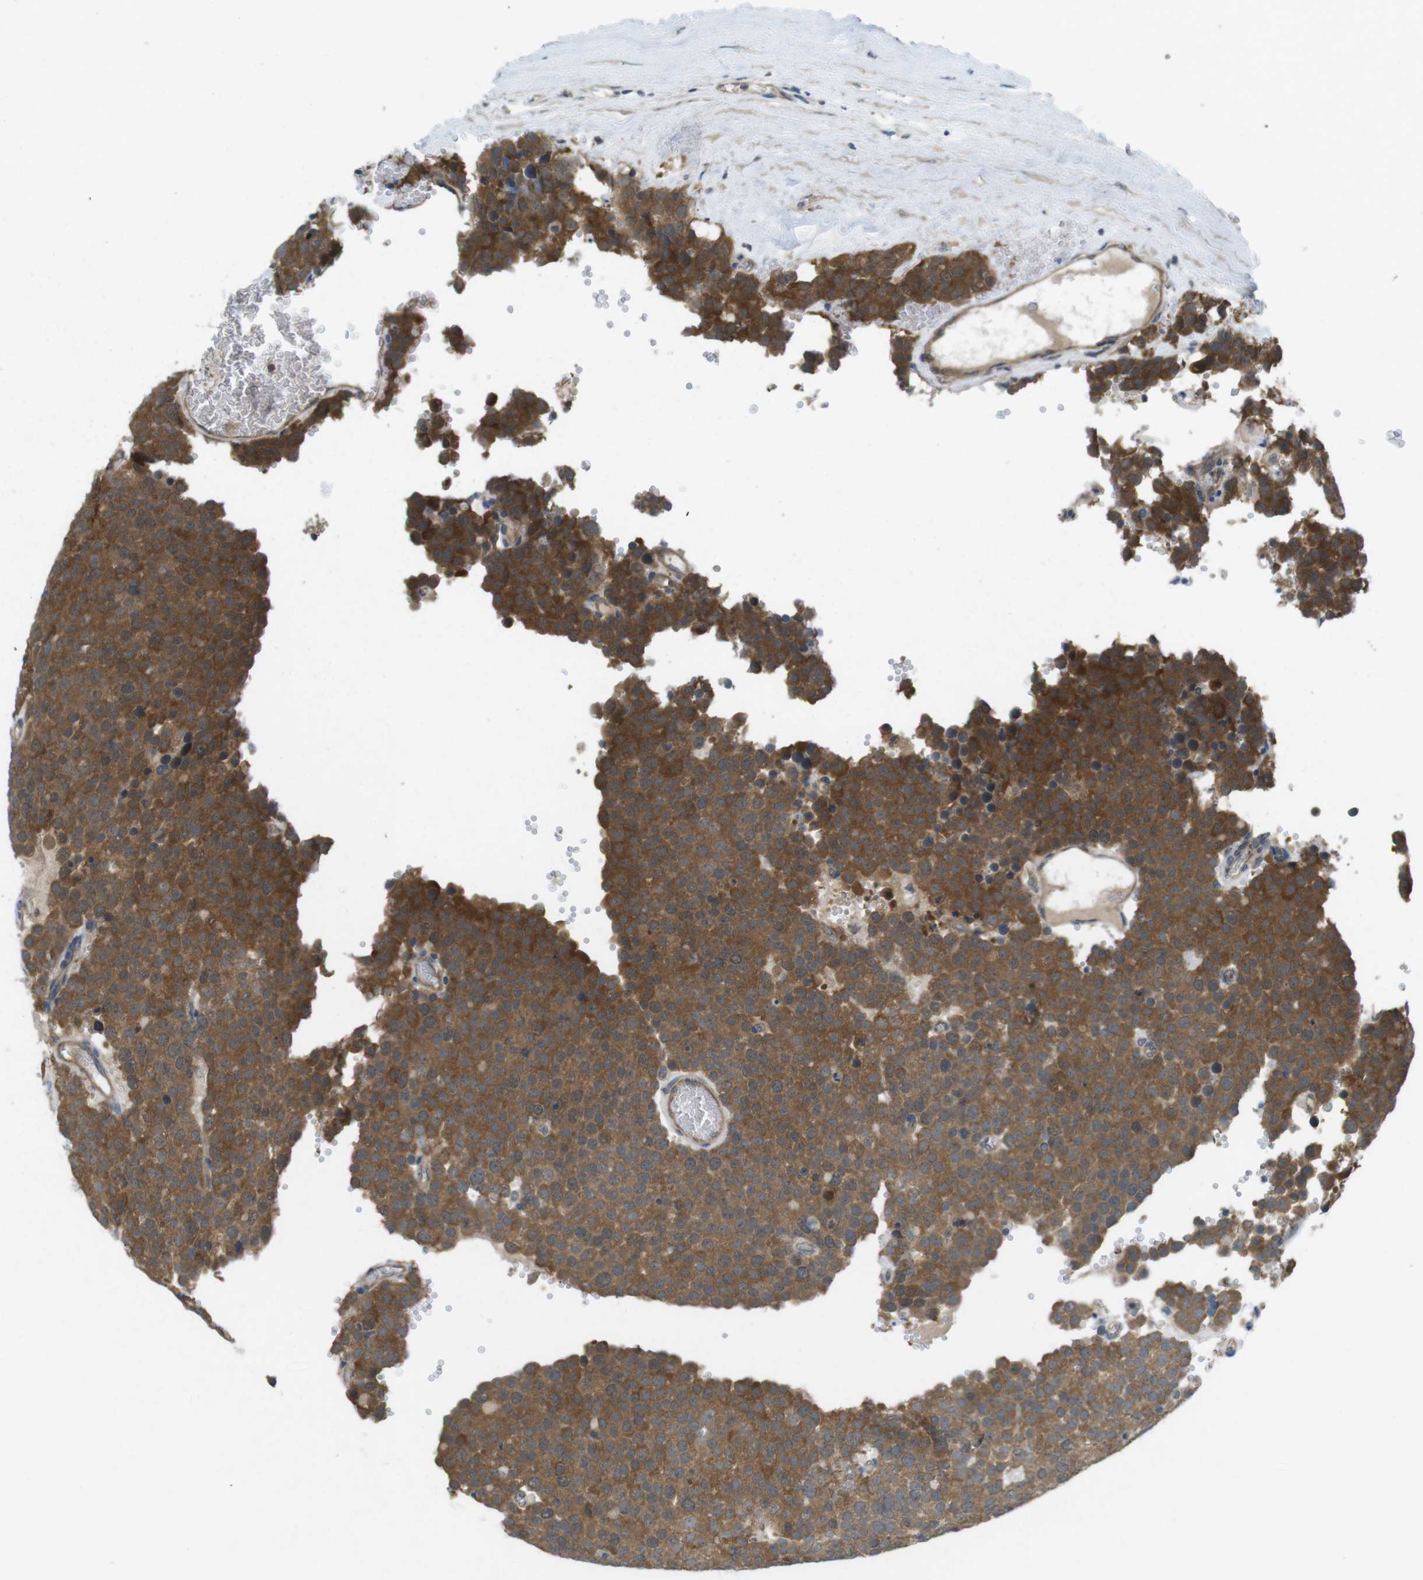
{"staining": {"intensity": "moderate", "quantity": ">75%", "location": "cytoplasmic/membranous"}, "tissue": "testis cancer", "cell_type": "Tumor cells", "image_type": "cancer", "snomed": [{"axis": "morphology", "description": "Normal tissue, NOS"}, {"axis": "morphology", "description": "Seminoma, NOS"}, {"axis": "topography", "description": "Testis"}], "caption": "Testis seminoma stained for a protein displays moderate cytoplasmic/membranous positivity in tumor cells. The protein of interest is shown in brown color, while the nuclei are stained blue.", "gene": "SUGT1", "patient": {"sex": "male", "age": 71}}